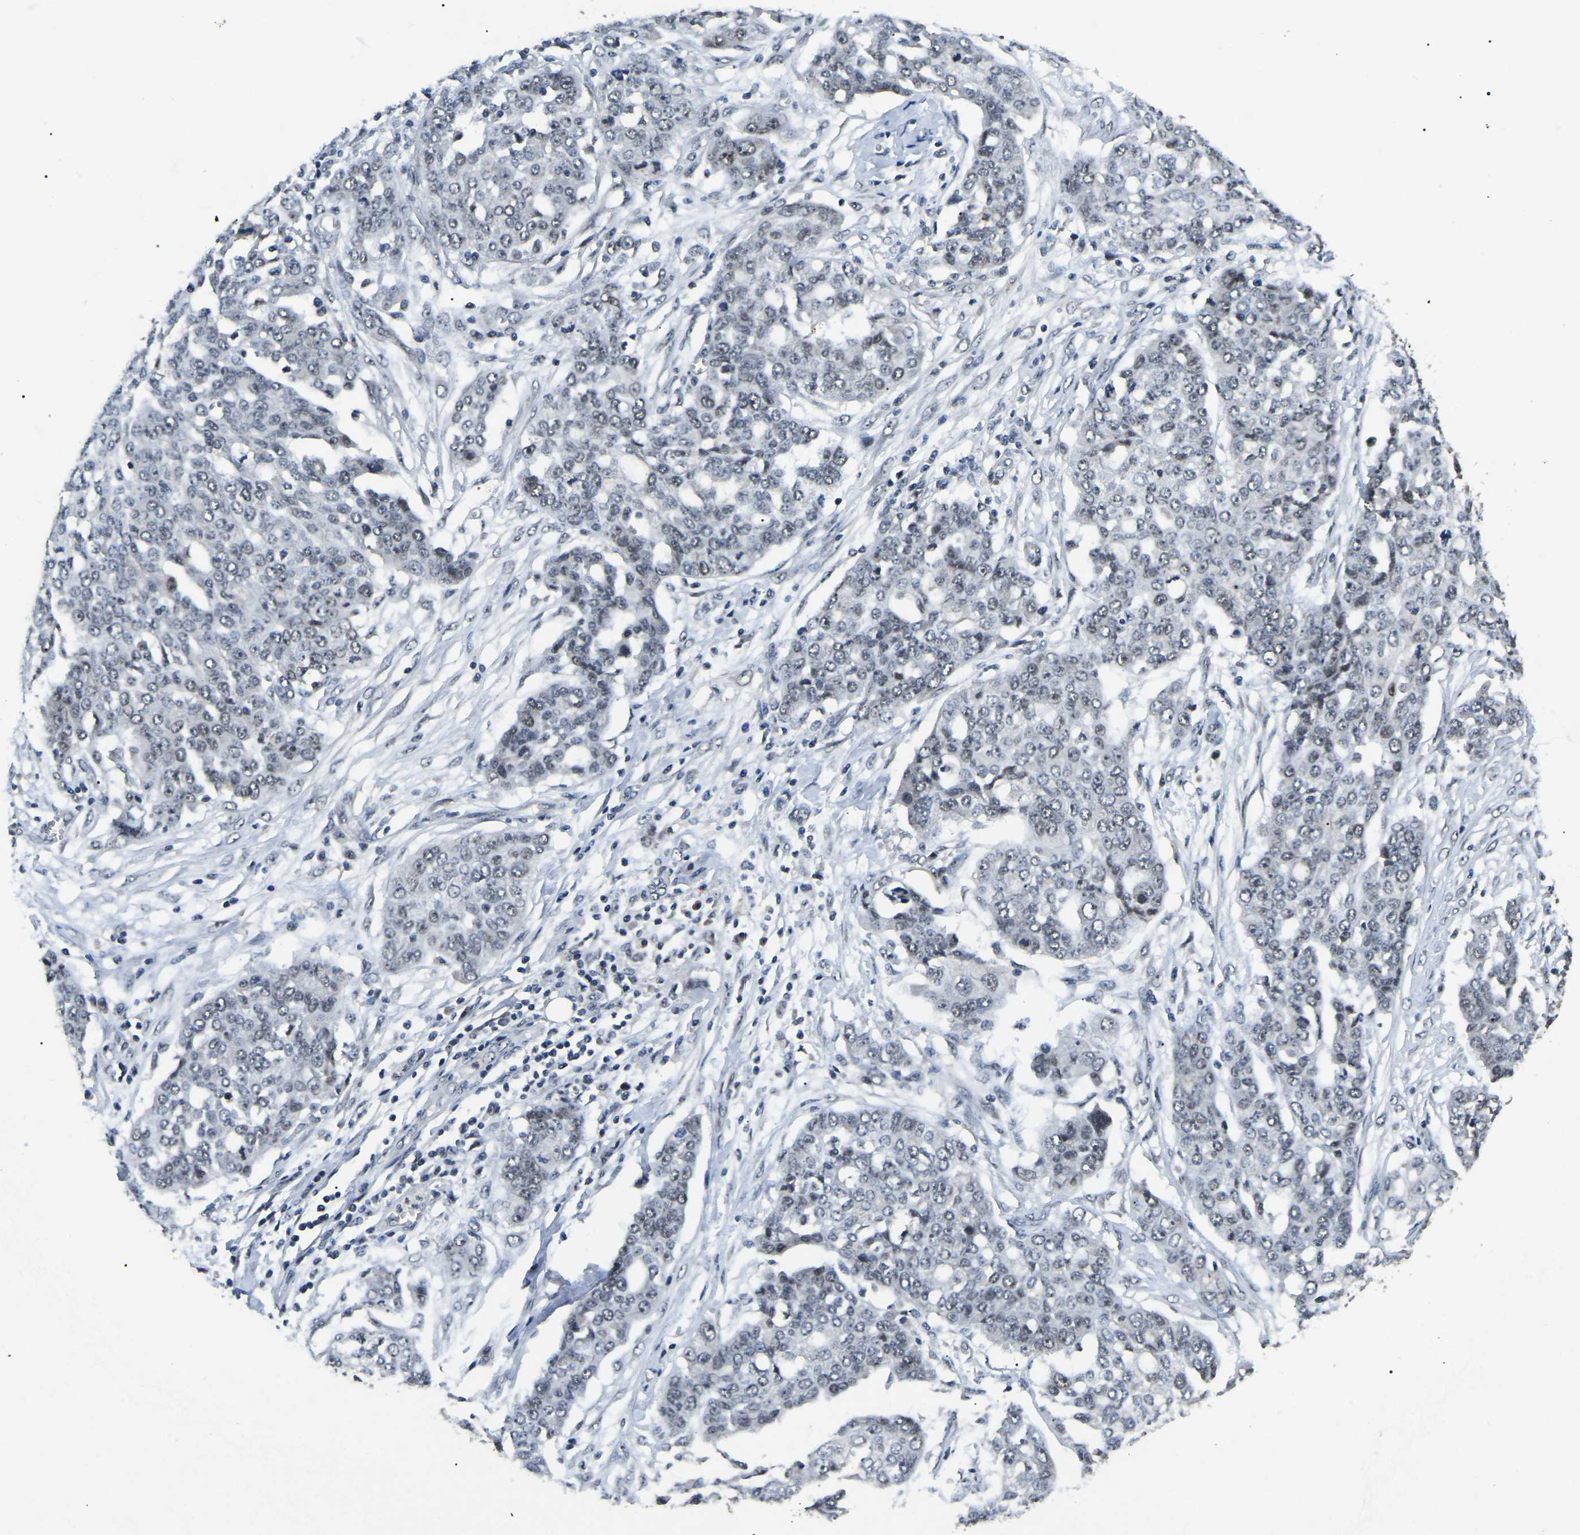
{"staining": {"intensity": "negative", "quantity": "none", "location": "none"}, "tissue": "ovarian cancer", "cell_type": "Tumor cells", "image_type": "cancer", "snomed": [{"axis": "morphology", "description": "Cystadenocarcinoma, serous, NOS"}, {"axis": "topography", "description": "Soft tissue"}, {"axis": "topography", "description": "Ovary"}], "caption": "An immunohistochemistry (IHC) photomicrograph of ovarian serous cystadenocarcinoma is shown. There is no staining in tumor cells of ovarian serous cystadenocarcinoma.", "gene": "PPM1E", "patient": {"sex": "female", "age": 57}}